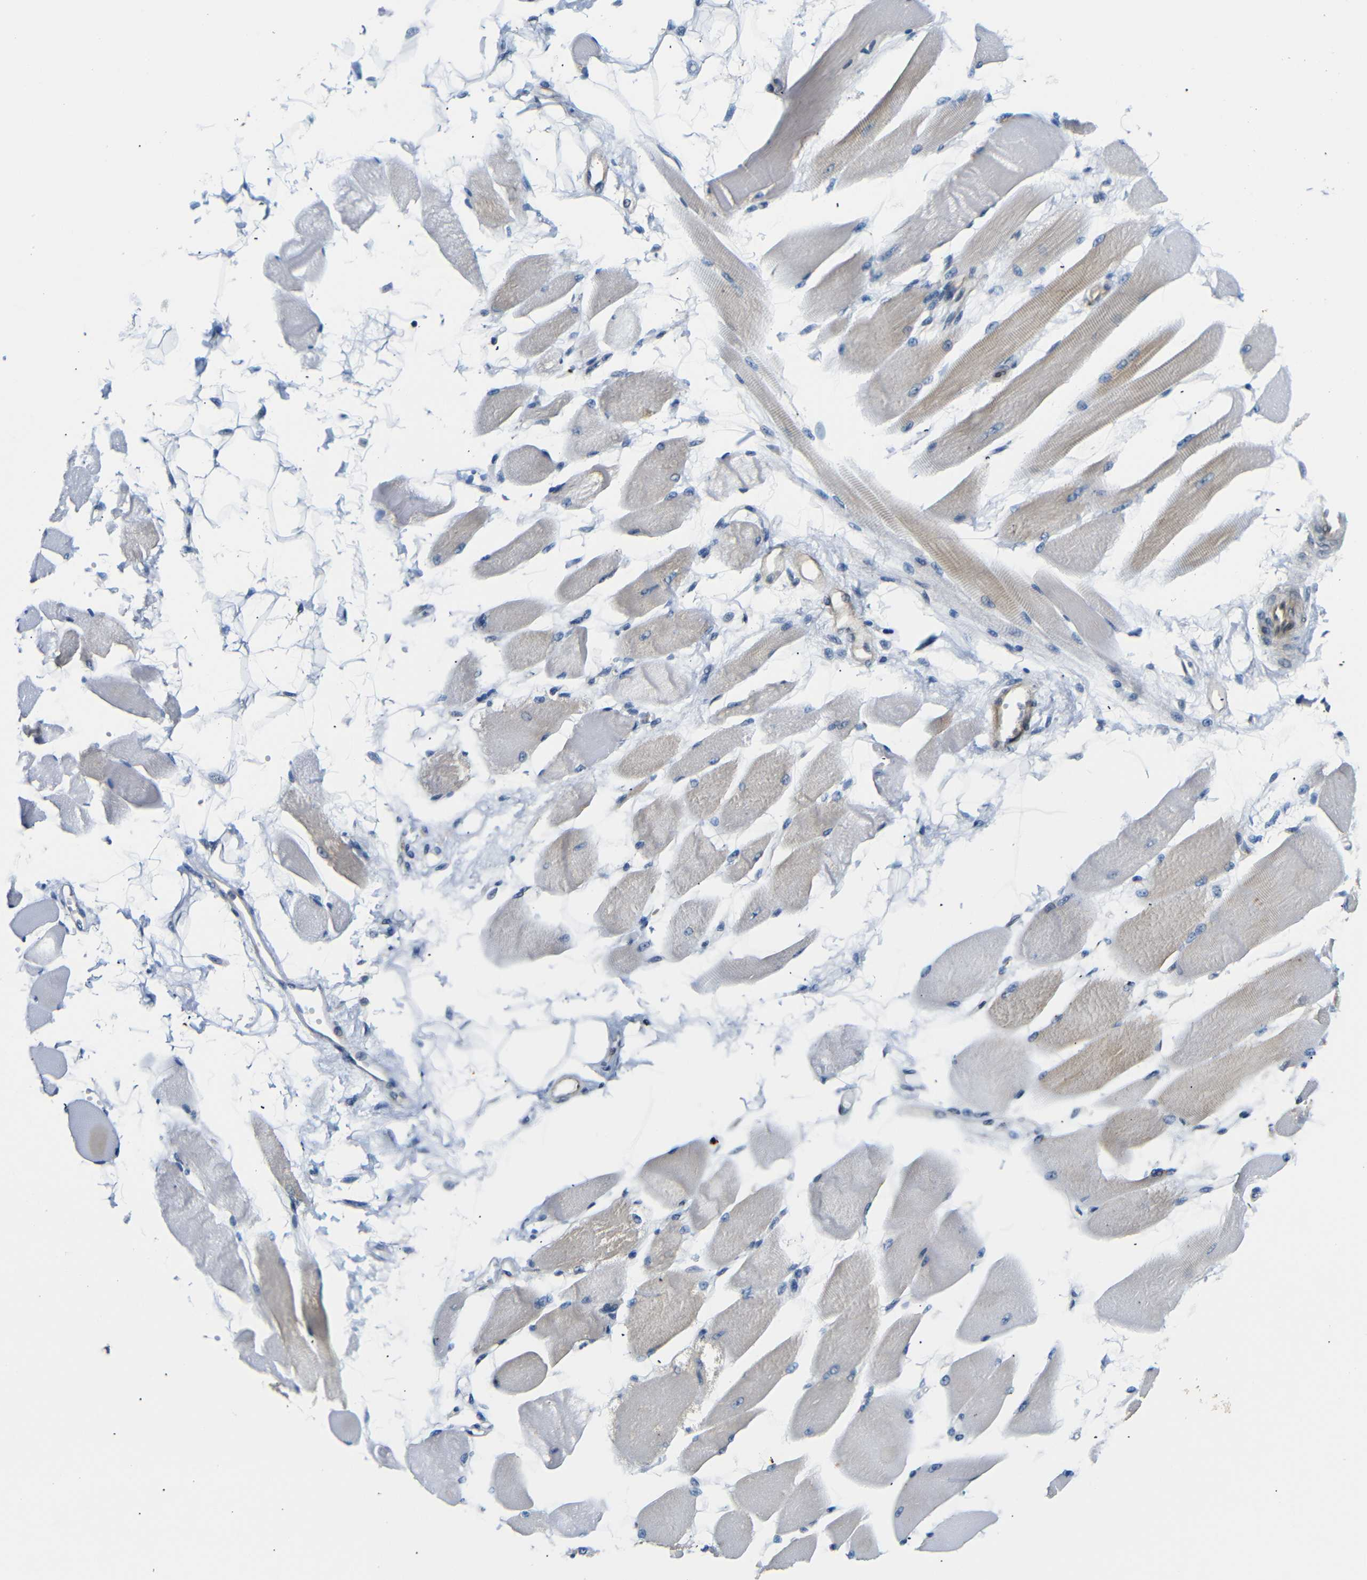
{"staining": {"intensity": "moderate", "quantity": "25%-75%", "location": "cytoplasmic/membranous,nuclear"}, "tissue": "skeletal muscle", "cell_type": "Myocytes", "image_type": "normal", "snomed": [{"axis": "morphology", "description": "Normal tissue, NOS"}, {"axis": "topography", "description": "Skeletal muscle"}, {"axis": "topography", "description": "Peripheral nerve tissue"}], "caption": "DAB (3,3'-diaminobenzidine) immunohistochemical staining of unremarkable human skeletal muscle shows moderate cytoplasmic/membranous,nuclear protein positivity in approximately 25%-75% of myocytes.", "gene": "PARN", "patient": {"sex": "female", "age": 84}}